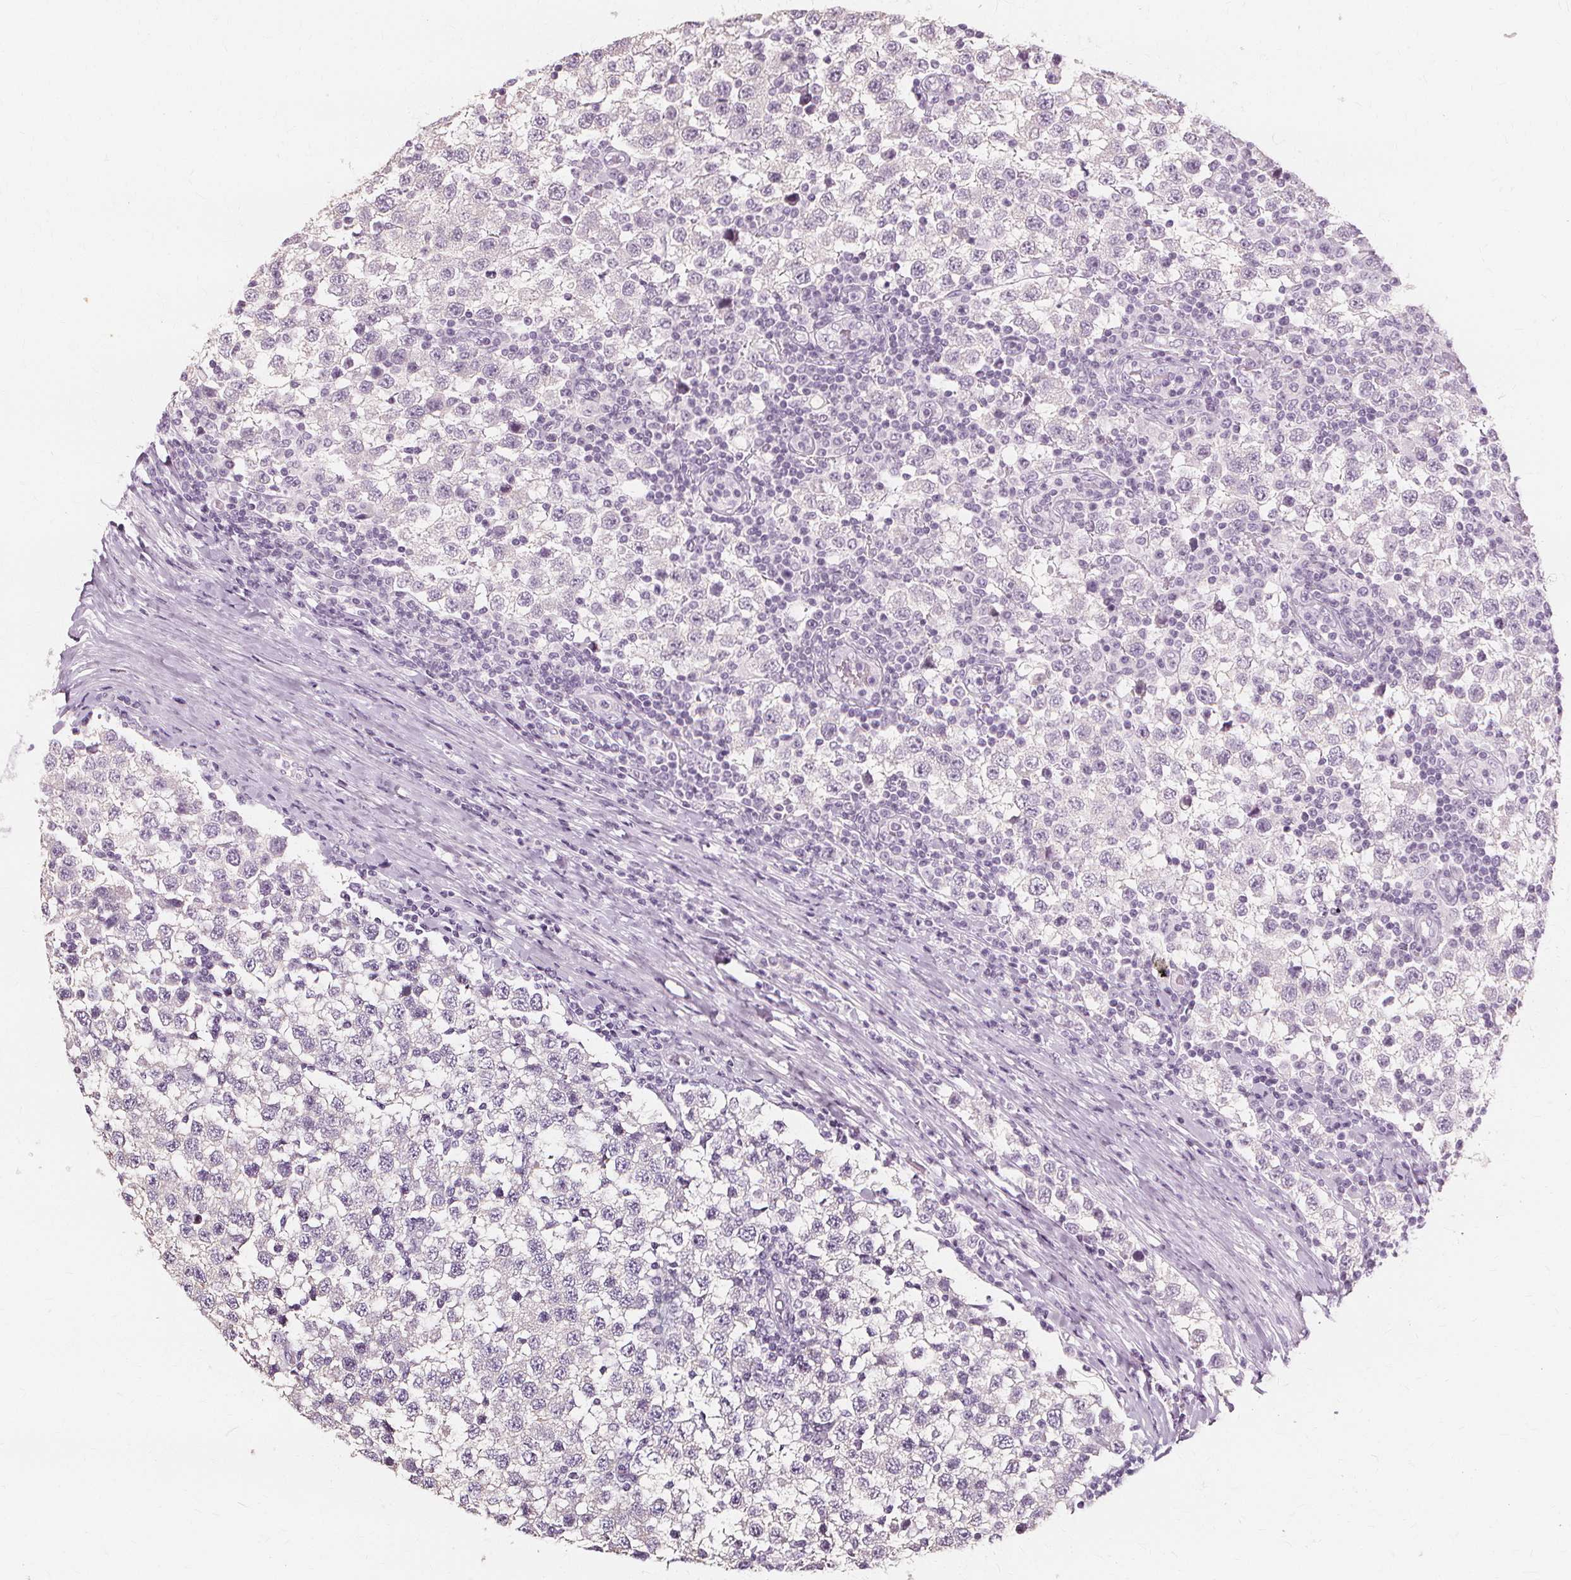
{"staining": {"intensity": "negative", "quantity": "none", "location": "none"}, "tissue": "testis cancer", "cell_type": "Tumor cells", "image_type": "cancer", "snomed": [{"axis": "morphology", "description": "Seminoma, NOS"}, {"axis": "topography", "description": "Testis"}], "caption": "A histopathology image of seminoma (testis) stained for a protein demonstrates no brown staining in tumor cells.", "gene": "MUC12", "patient": {"sex": "male", "age": 34}}